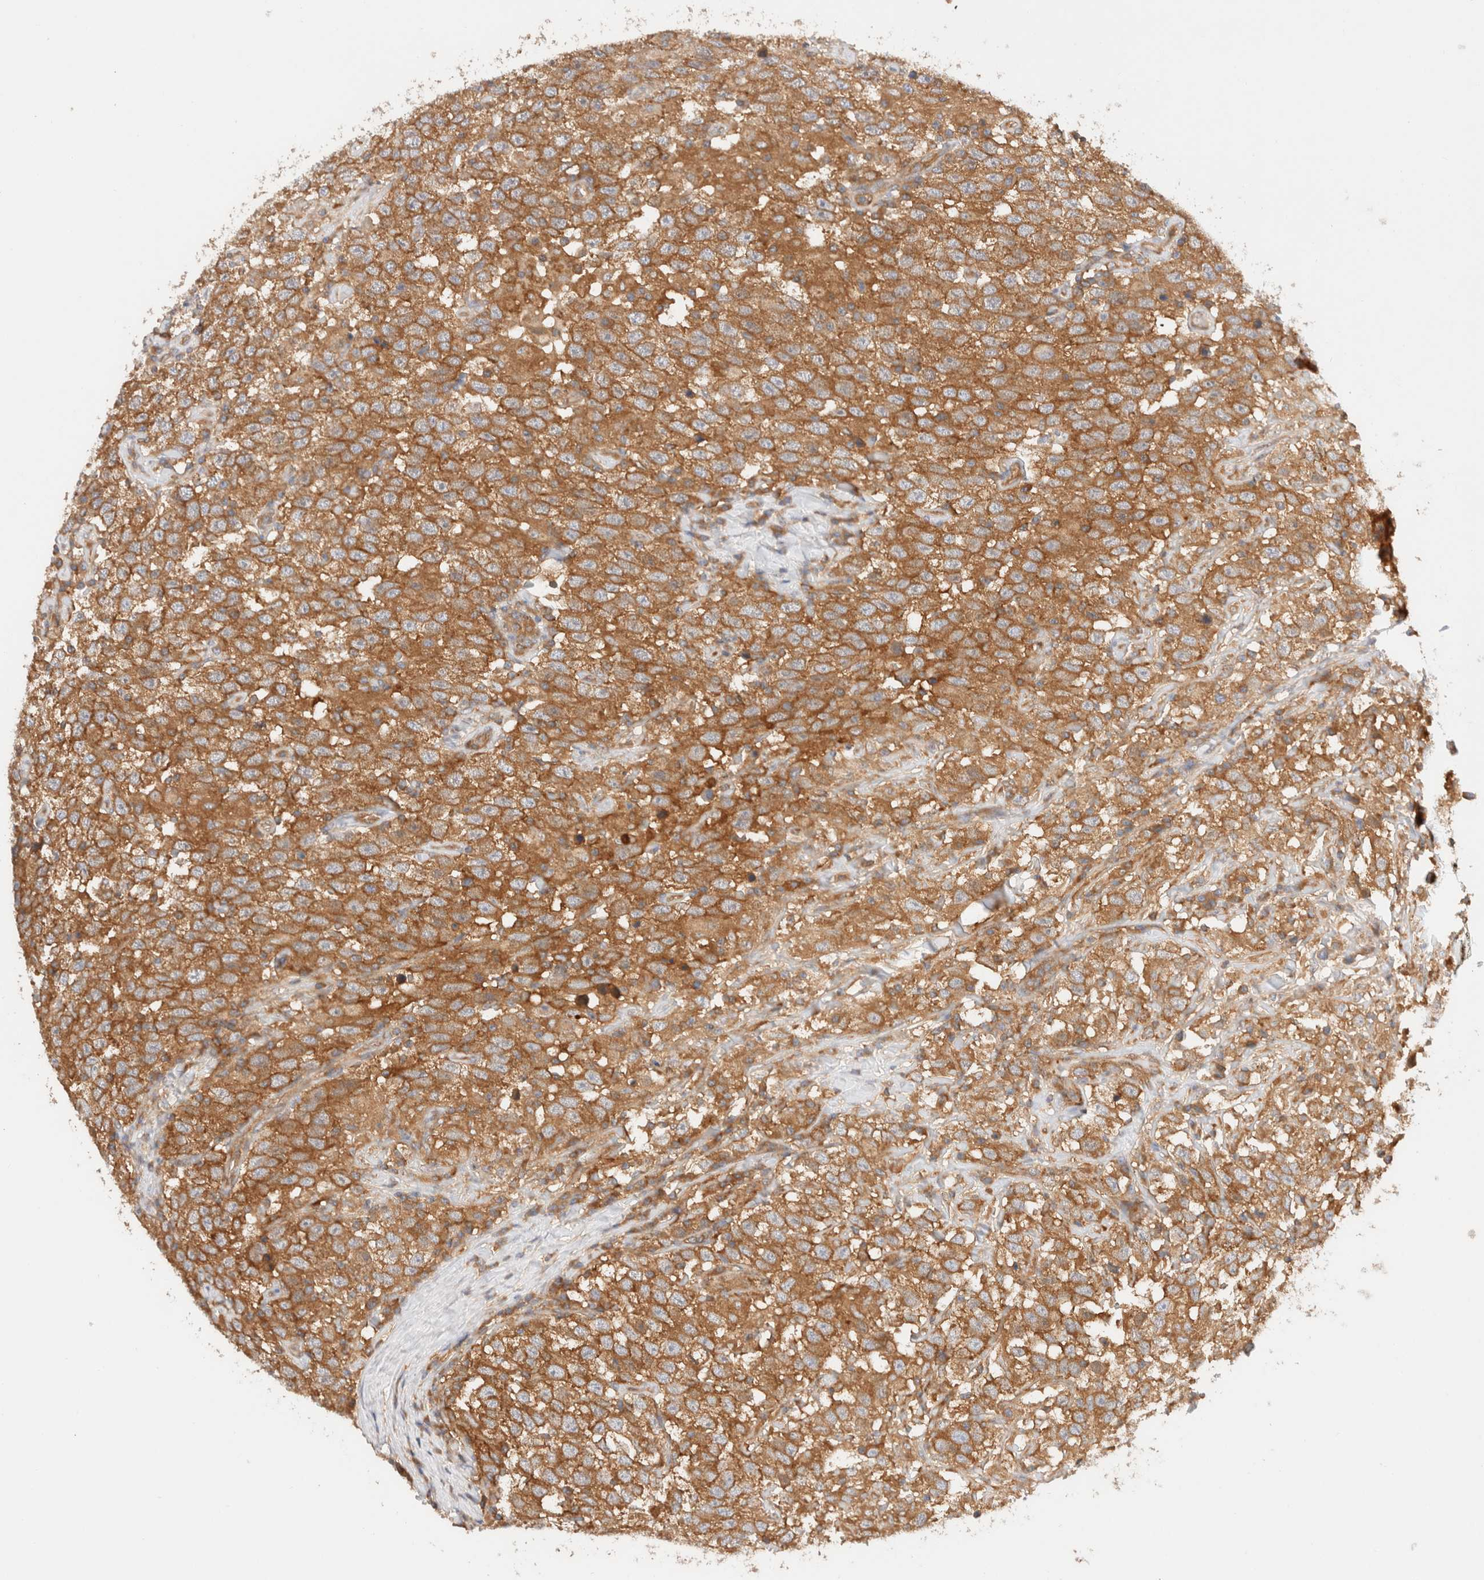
{"staining": {"intensity": "moderate", "quantity": ">75%", "location": "cytoplasmic/membranous"}, "tissue": "testis cancer", "cell_type": "Tumor cells", "image_type": "cancer", "snomed": [{"axis": "morphology", "description": "Seminoma, NOS"}, {"axis": "topography", "description": "Testis"}], "caption": "An IHC photomicrograph of tumor tissue is shown. Protein staining in brown highlights moderate cytoplasmic/membranous positivity in testis seminoma within tumor cells.", "gene": "RABEP1", "patient": {"sex": "male", "age": 41}}